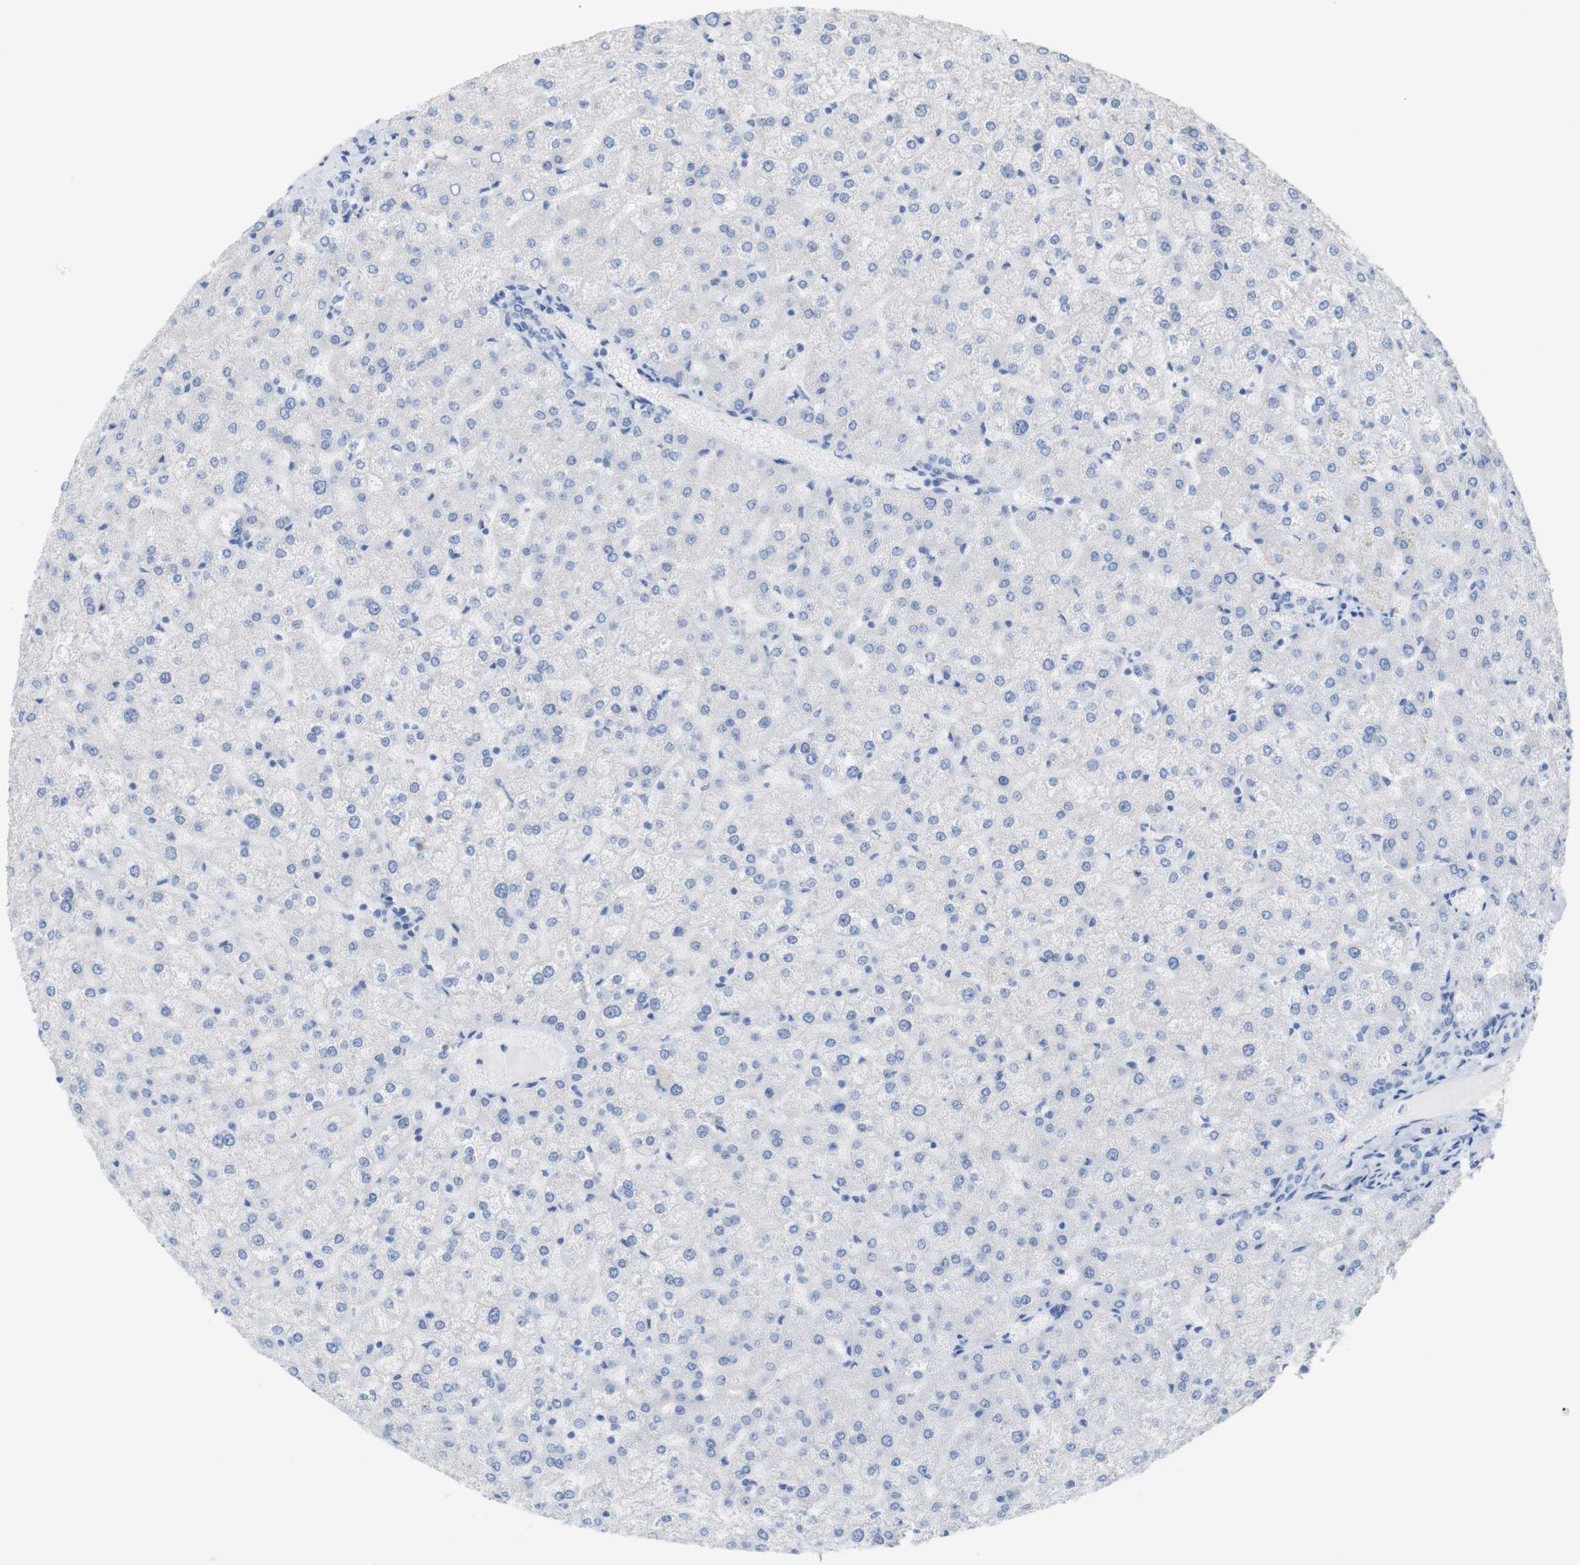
{"staining": {"intensity": "negative", "quantity": "none", "location": "none"}, "tissue": "liver", "cell_type": "Cholangiocytes", "image_type": "normal", "snomed": [{"axis": "morphology", "description": "Normal tissue, NOS"}, {"axis": "topography", "description": "Liver"}], "caption": "Protein analysis of benign liver reveals no significant positivity in cholangiocytes. (Brightfield microscopy of DAB immunohistochemistry (IHC) at high magnification).", "gene": "LAG3", "patient": {"sex": "female", "age": 32}}